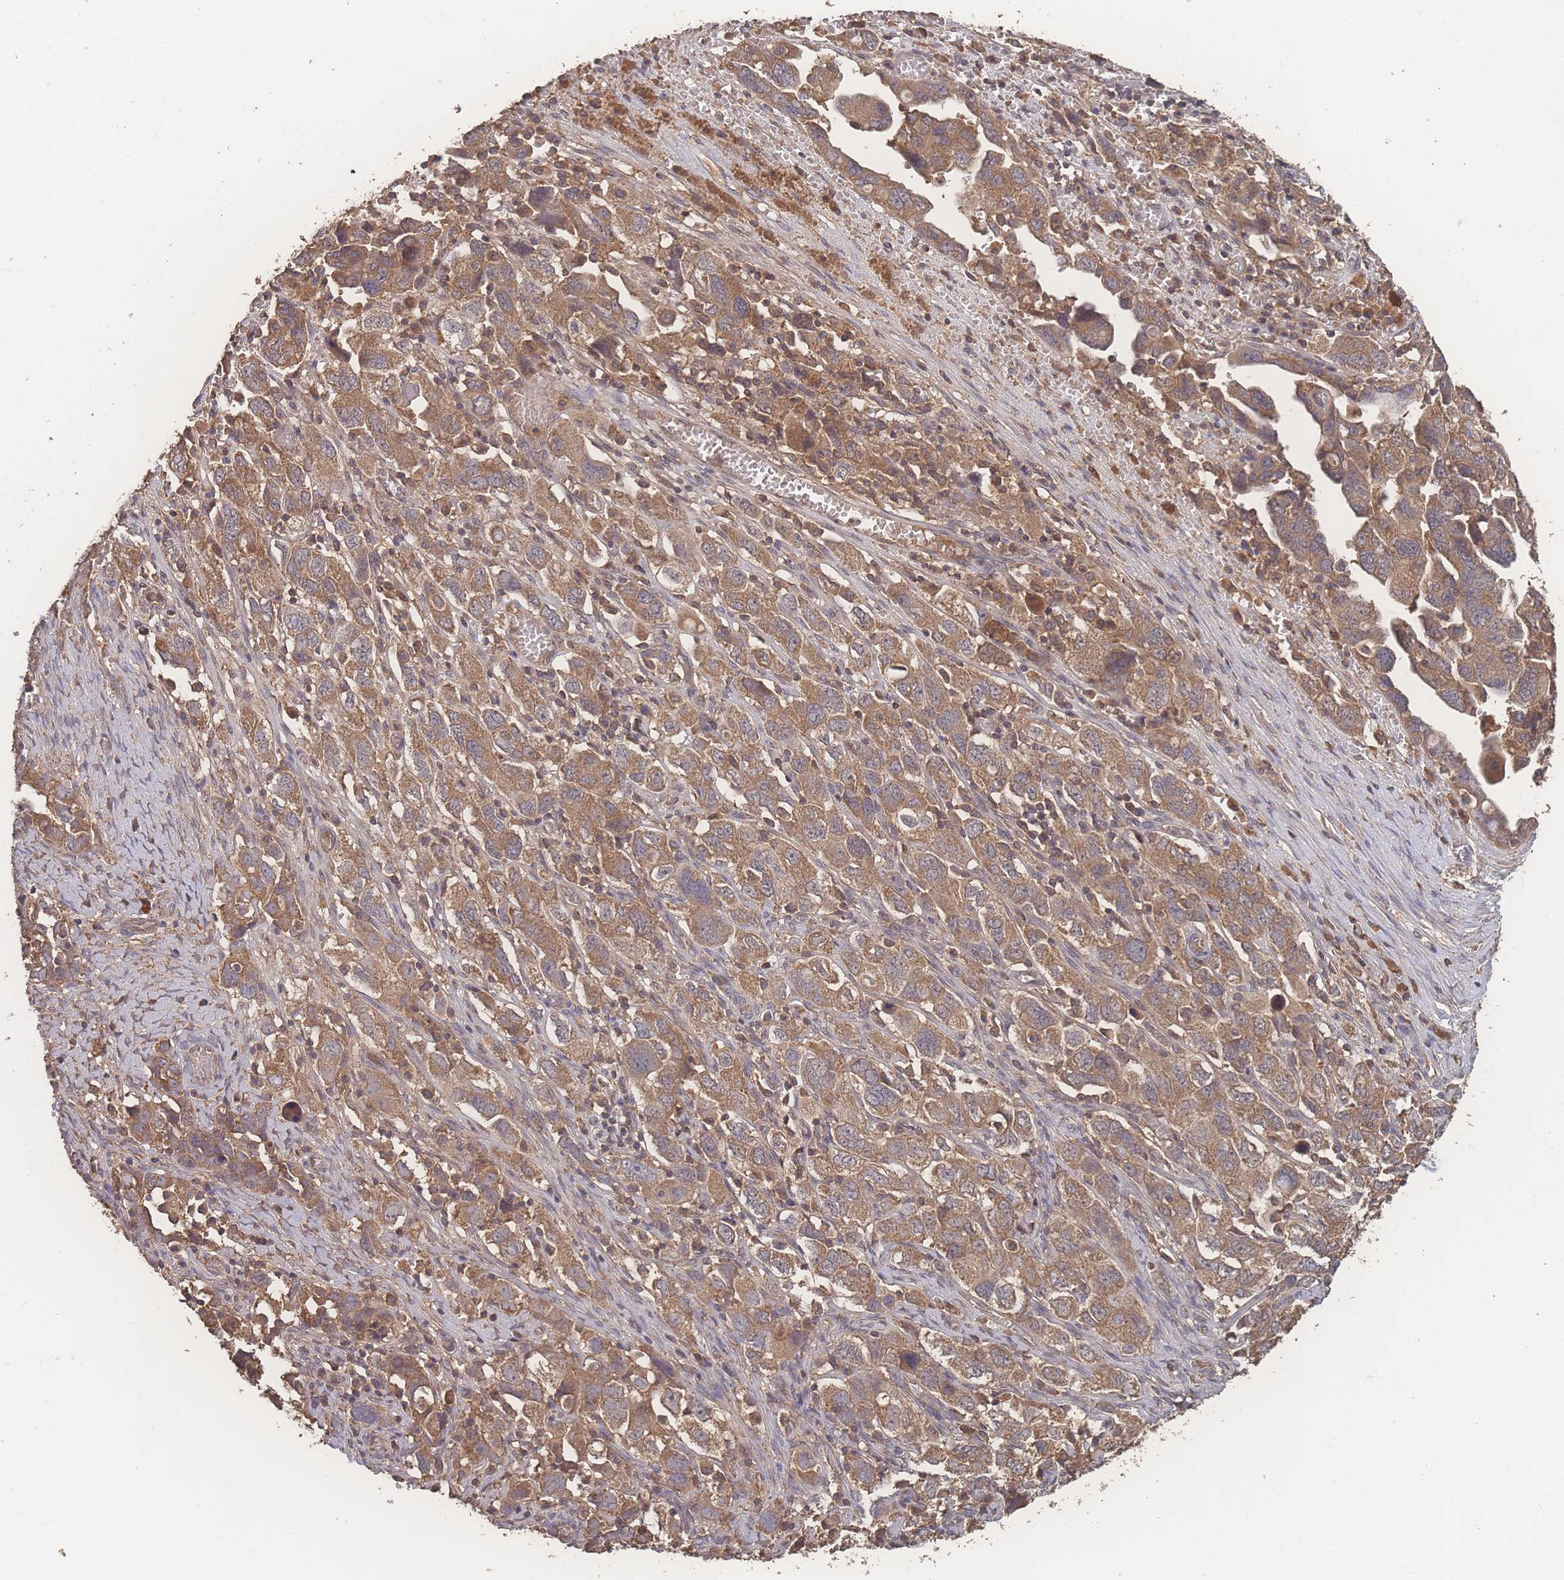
{"staining": {"intensity": "moderate", "quantity": ">75%", "location": "cytoplasmic/membranous"}, "tissue": "ovarian cancer", "cell_type": "Tumor cells", "image_type": "cancer", "snomed": [{"axis": "morphology", "description": "Carcinoma, NOS"}, {"axis": "morphology", "description": "Cystadenocarcinoma, serous, NOS"}, {"axis": "topography", "description": "Ovary"}], "caption": "An image of ovarian serous cystadenocarcinoma stained for a protein demonstrates moderate cytoplasmic/membranous brown staining in tumor cells. Ihc stains the protein of interest in brown and the nuclei are stained blue.", "gene": "ATXN10", "patient": {"sex": "female", "age": 69}}